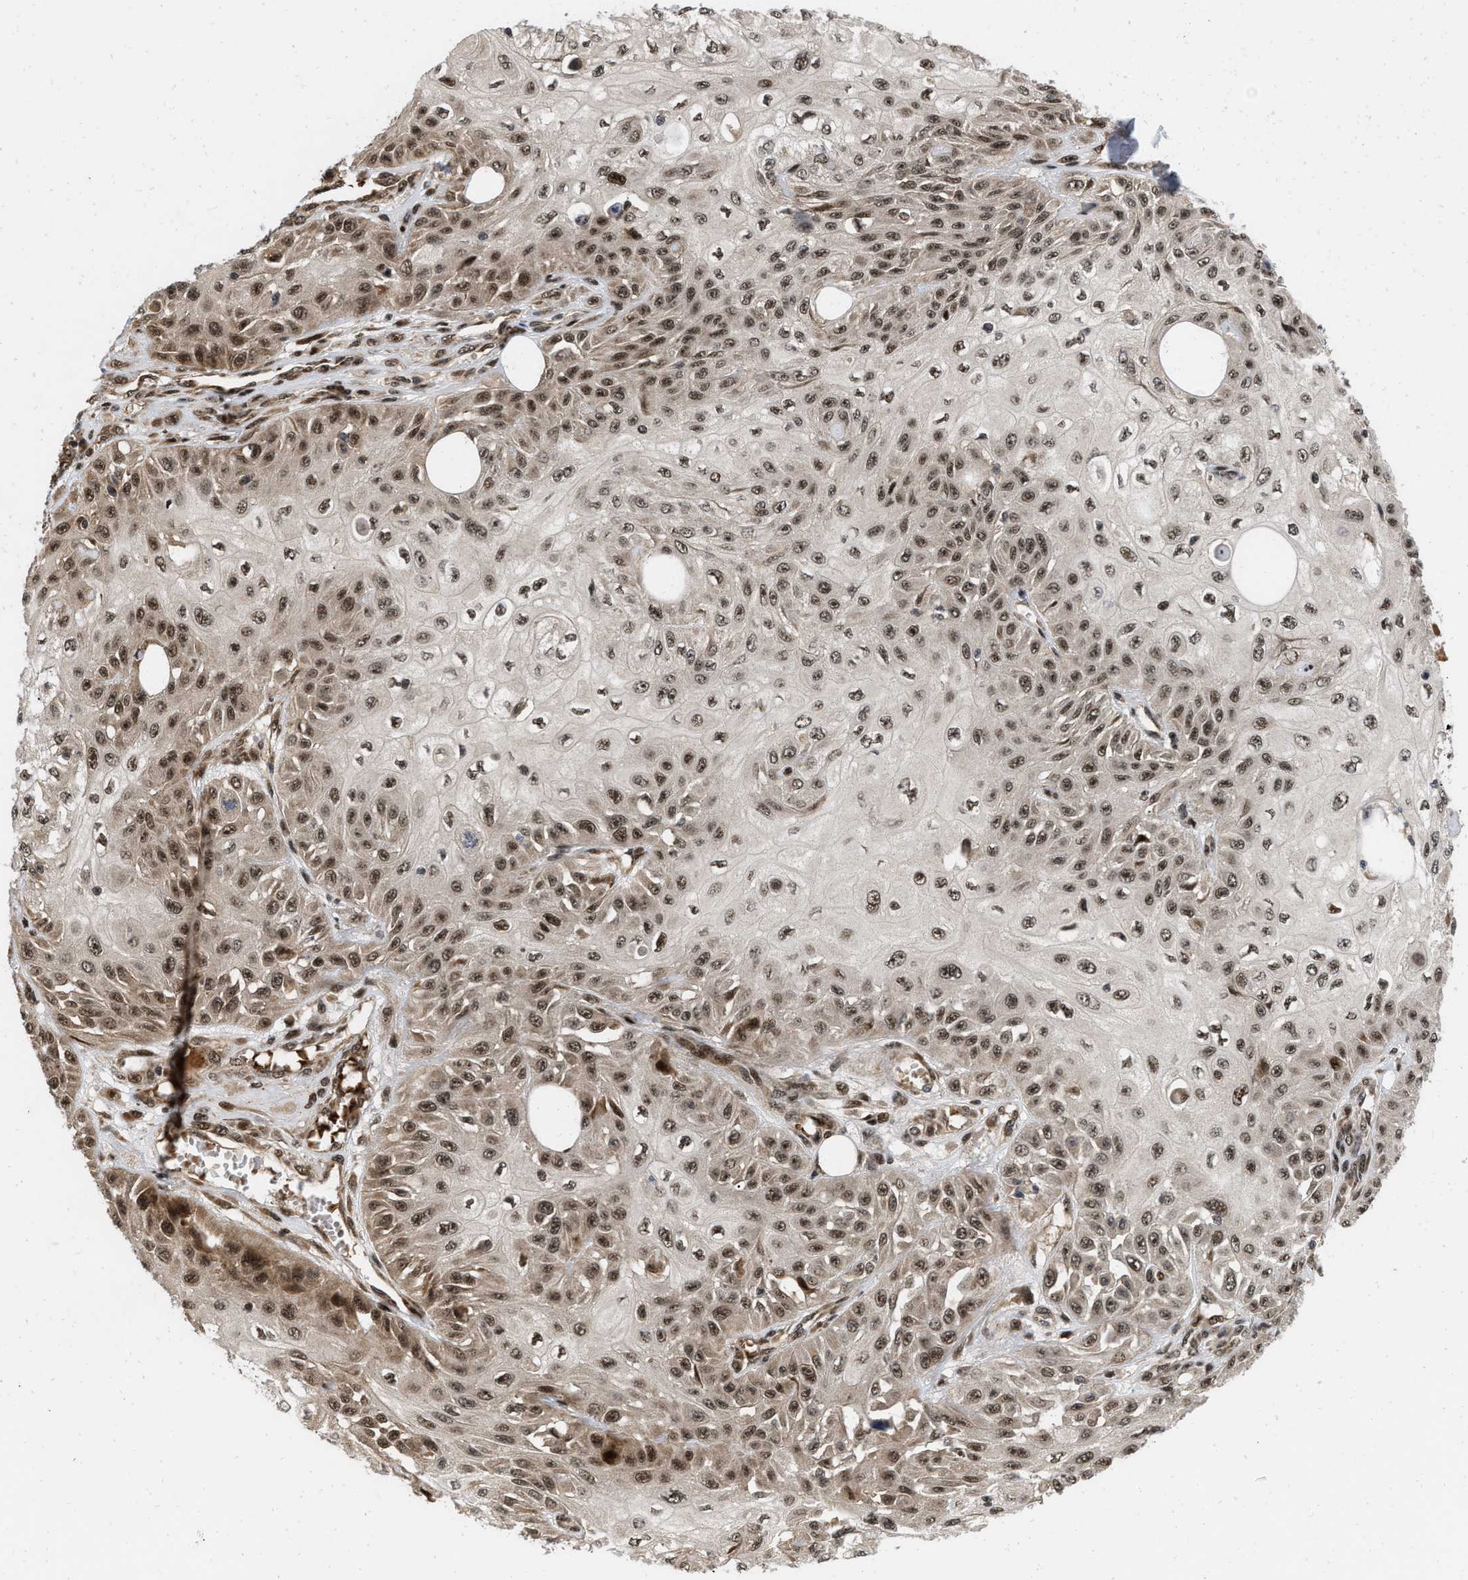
{"staining": {"intensity": "strong", "quantity": ">75%", "location": "cytoplasmic/membranous,nuclear"}, "tissue": "skin cancer", "cell_type": "Tumor cells", "image_type": "cancer", "snomed": [{"axis": "morphology", "description": "Squamous cell carcinoma, NOS"}, {"axis": "morphology", "description": "Squamous cell carcinoma, metastatic, NOS"}, {"axis": "topography", "description": "Skin"}, {"axis": "topography", "description": "Lymph node"}], "caption": "A histopathology image of human skin cancer (squamous cell carcinoma) stained for a protein displays strong cytoplasmic/membranous and nuclear brown staining in tumor cells. Nuclei are stained in blue.", "gene": "ANKRD11", "patient": {"sex": "male", "age": 75}}